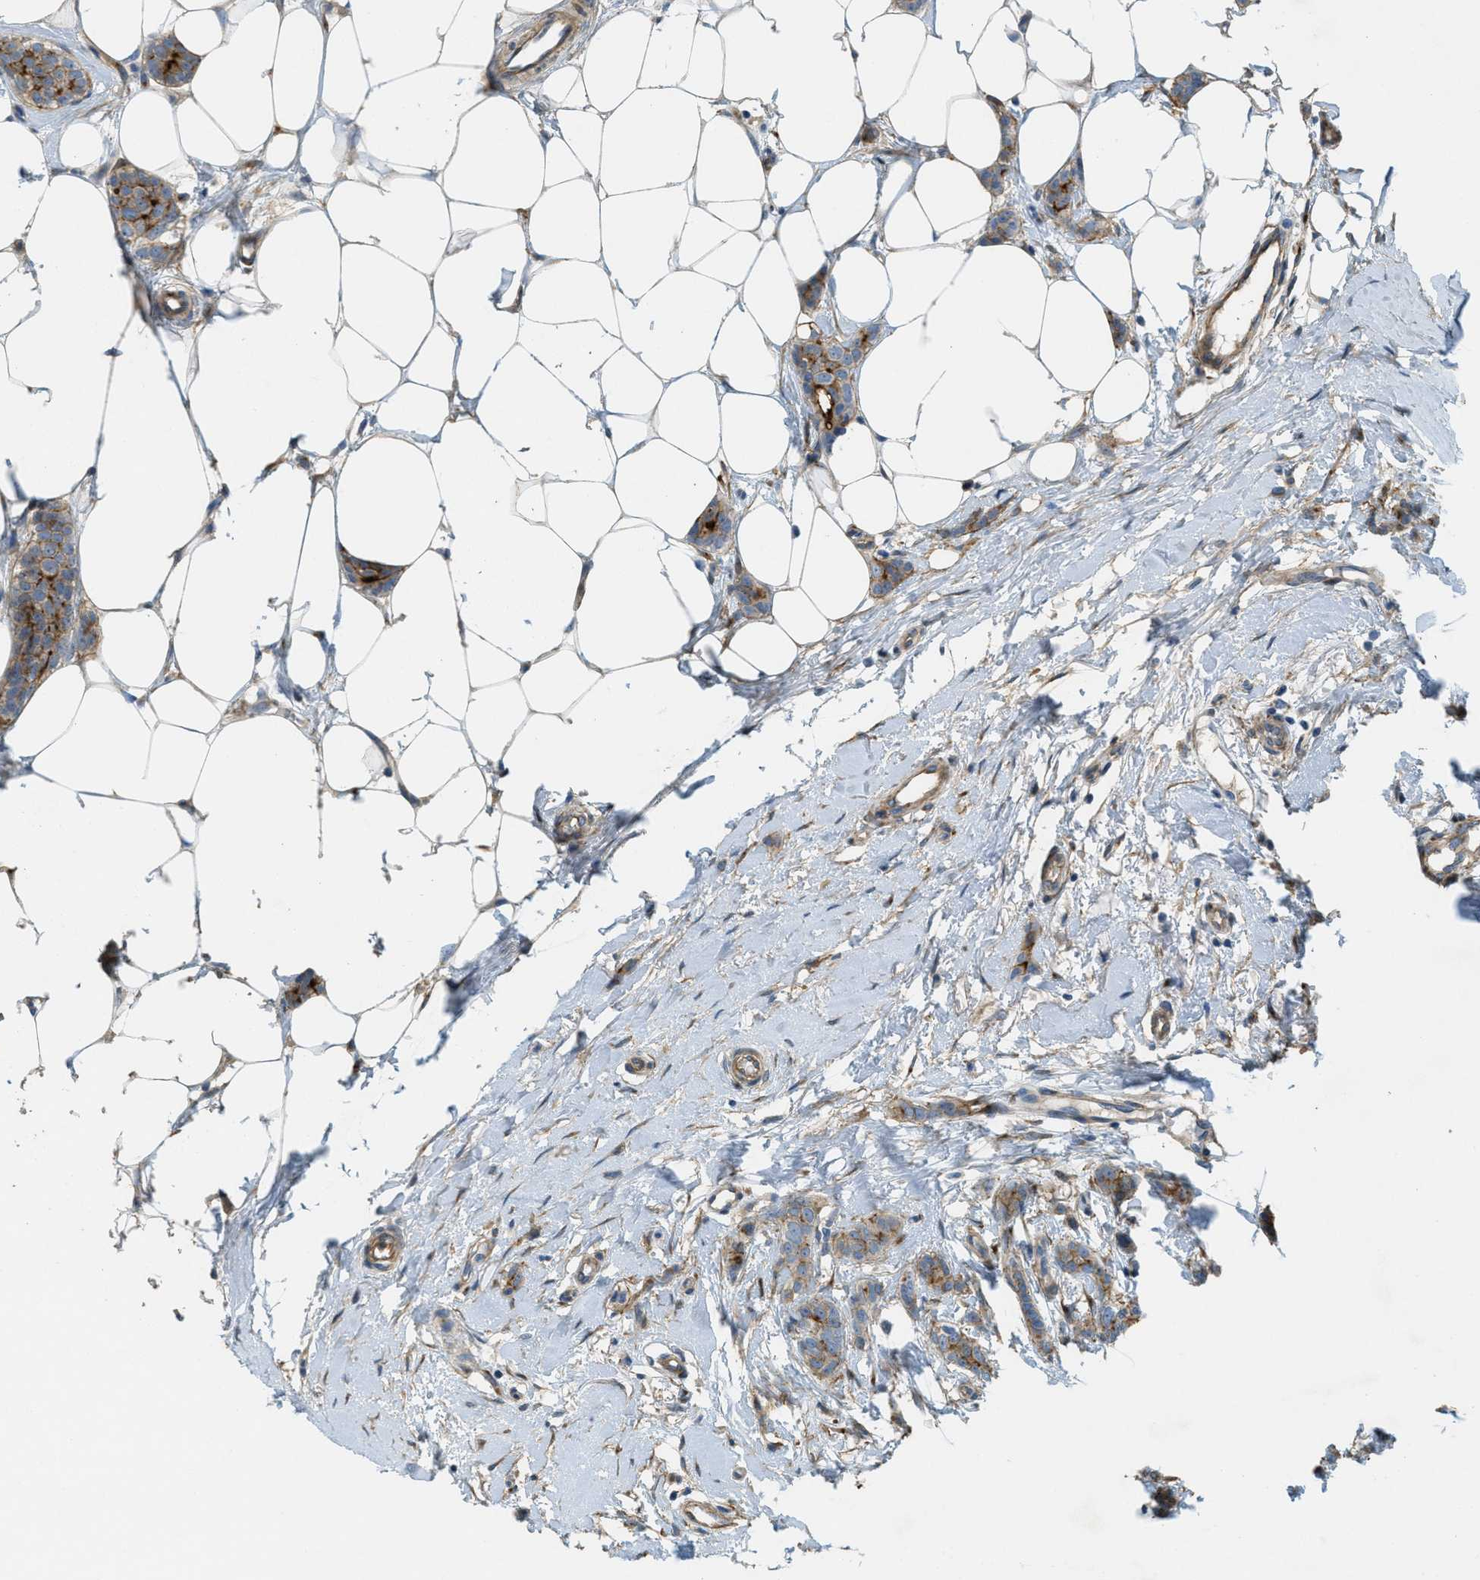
{"staining": {"intensity": "moderate", "quantity": ">75%", "location": "cytoplasmic/membranous"}, "tissue": "breast cancer", "cell_type": "Tumor cells", "image_type": "cancer", "snomed": [{"axis": "morphology", "description": "Lobular carcinoma"}, {"axis": "topography", "description": "Skin"}, {"axis": "topography", "description": "Breast"}], "caption": "Immunohistochemical staining of lobular carcinoma (breast) reveals medium levels of moderate cytoplasmic/membranous expression in approximately >75% of tumor cells. (Brightfield microscopy of DAB IHC at high magnification).", "gene": "ADCY5", "patient": {"sex": "female", "age": 46}}